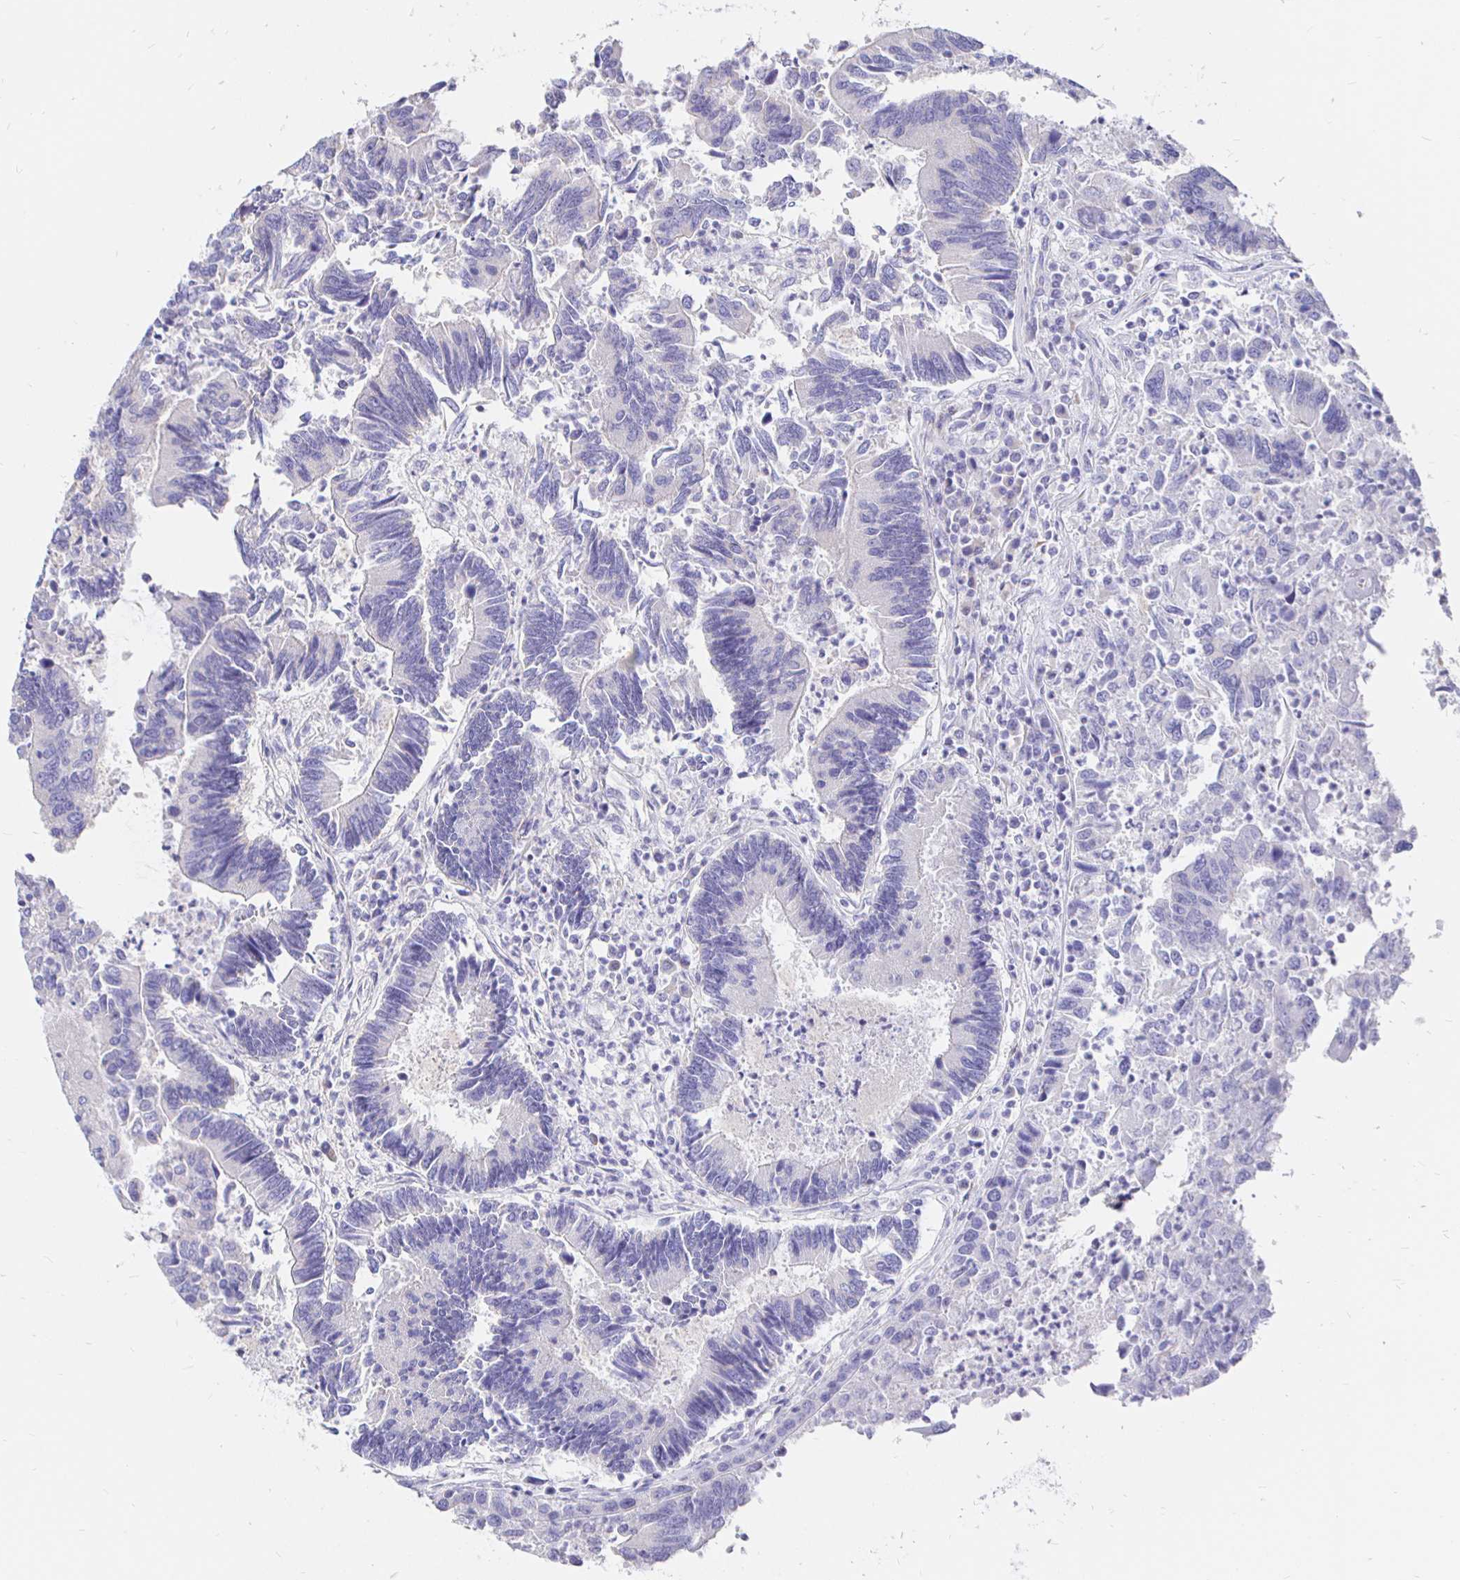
{"staining": {"intensity": "negative", "quantity": "none", "location": "none"}, "tissue": "colorectal cancer", "cell_type": "Tumor cells", "image_type": "cancer", "snomed": [{"axis": "morphology", "description": "Adenocarcinoma, NOS"}, {"axis": "topography", "description": "Colon"}], "caption": "Immunohistochemical staining of human adenocarcinoma (colorectal) demonstrates no significant positivity in tumor cells.", "gene": "NECAB1", "patient": {"sex": "female", "age": 67}}